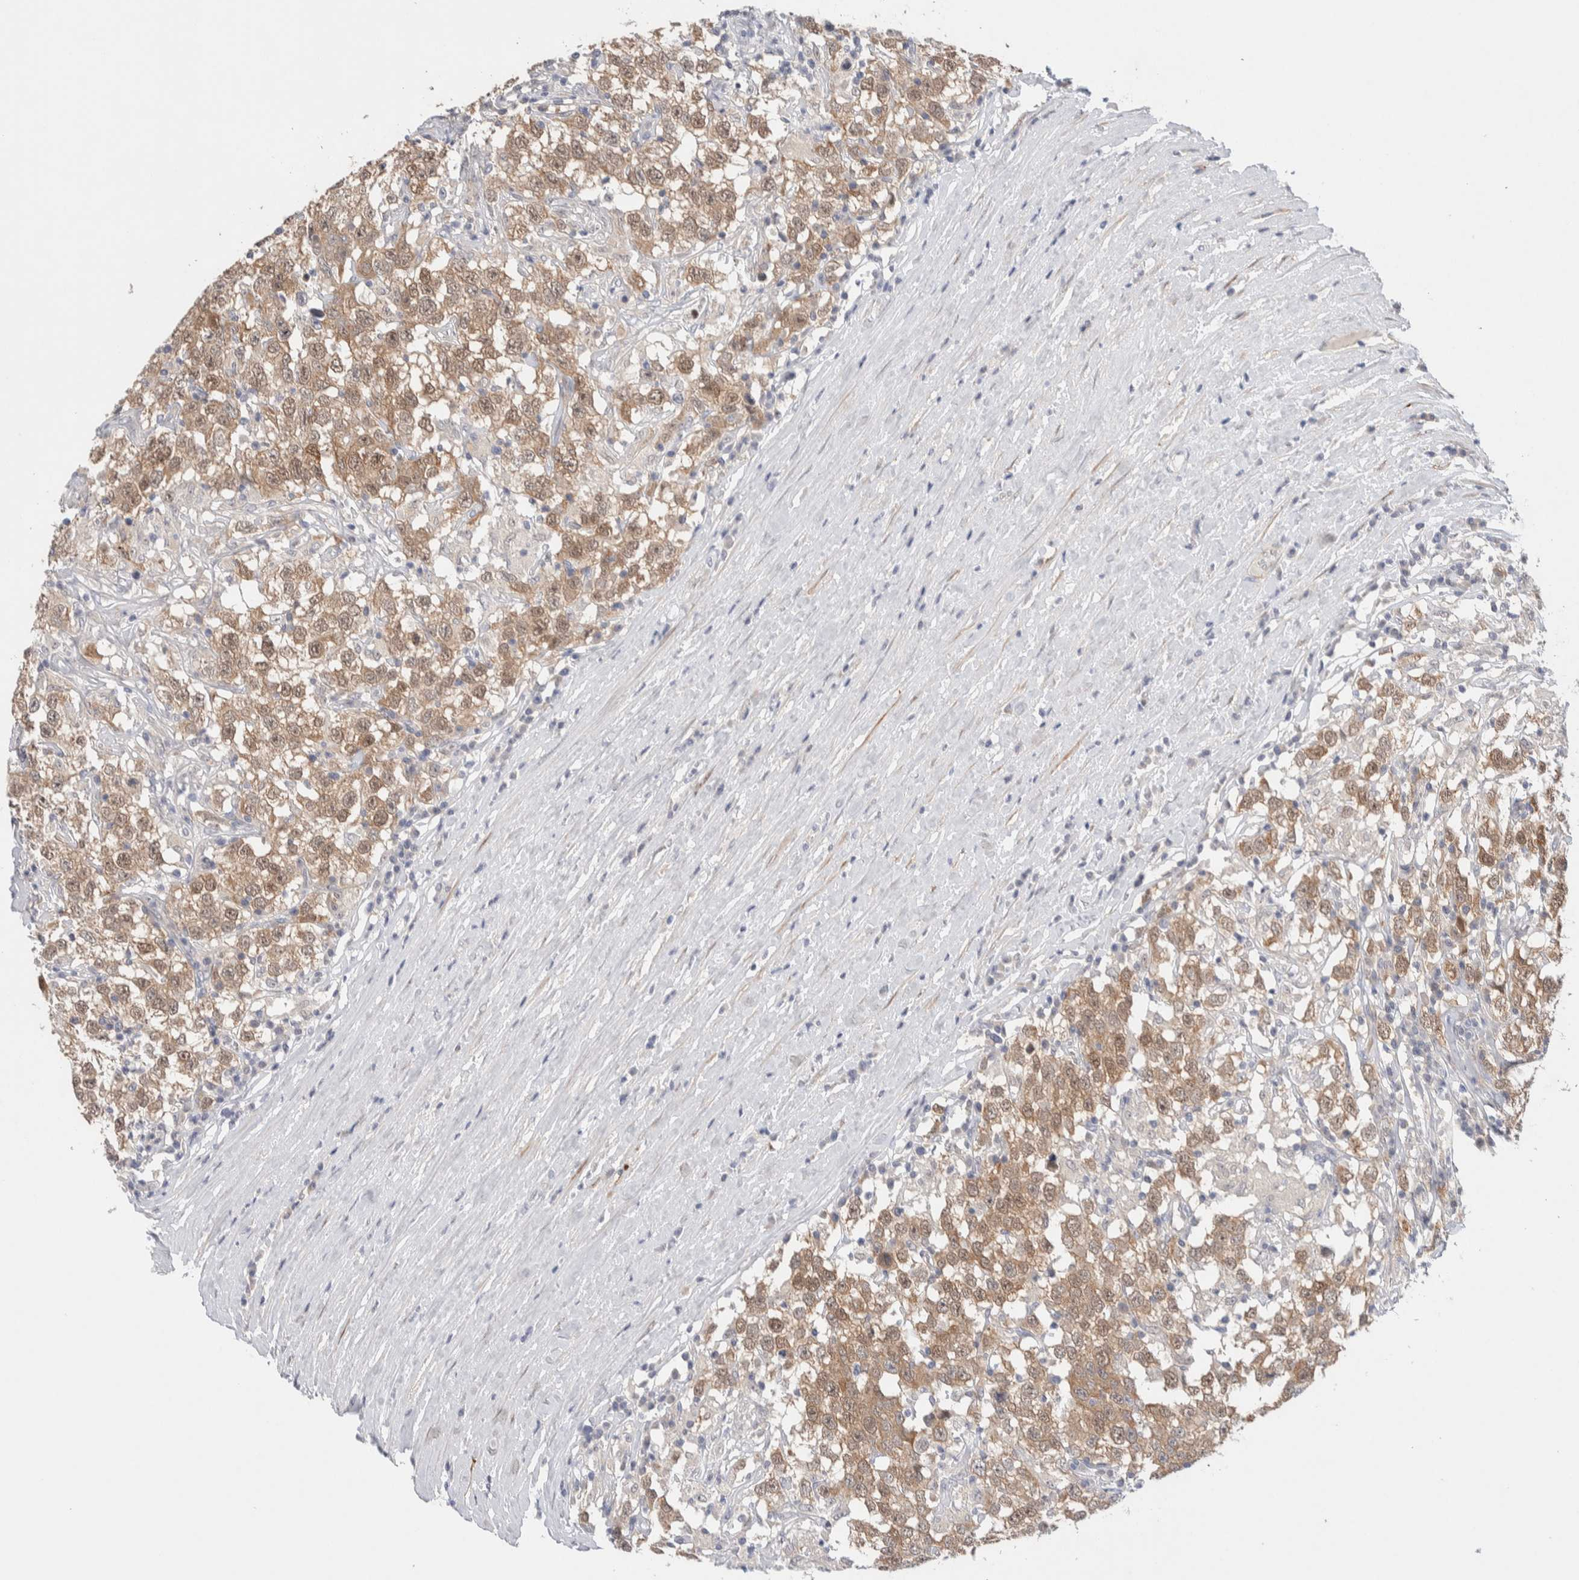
{"staining": {"intensity": "moderate", "quantity": ">75%", "location": "cytoplasmic/membranous,nuclear"}, "tissue": "testis cancer", "cell_type": "Tumor cells", "image_type": "cancer", "snomed": [{"axis": "morphology", "description": "Seminoma, NOS"}, {"axis": "topography", "description": "Testis"}], "caption": "Testis seminoma was stained to show a protein in brown. There is medium levels of moderate cytoplasmic/membranous and nuclear staining in about >75% of tumor cells.", "gene": "DNAJB6", "patient": {"sex": "male", "age": 41}}